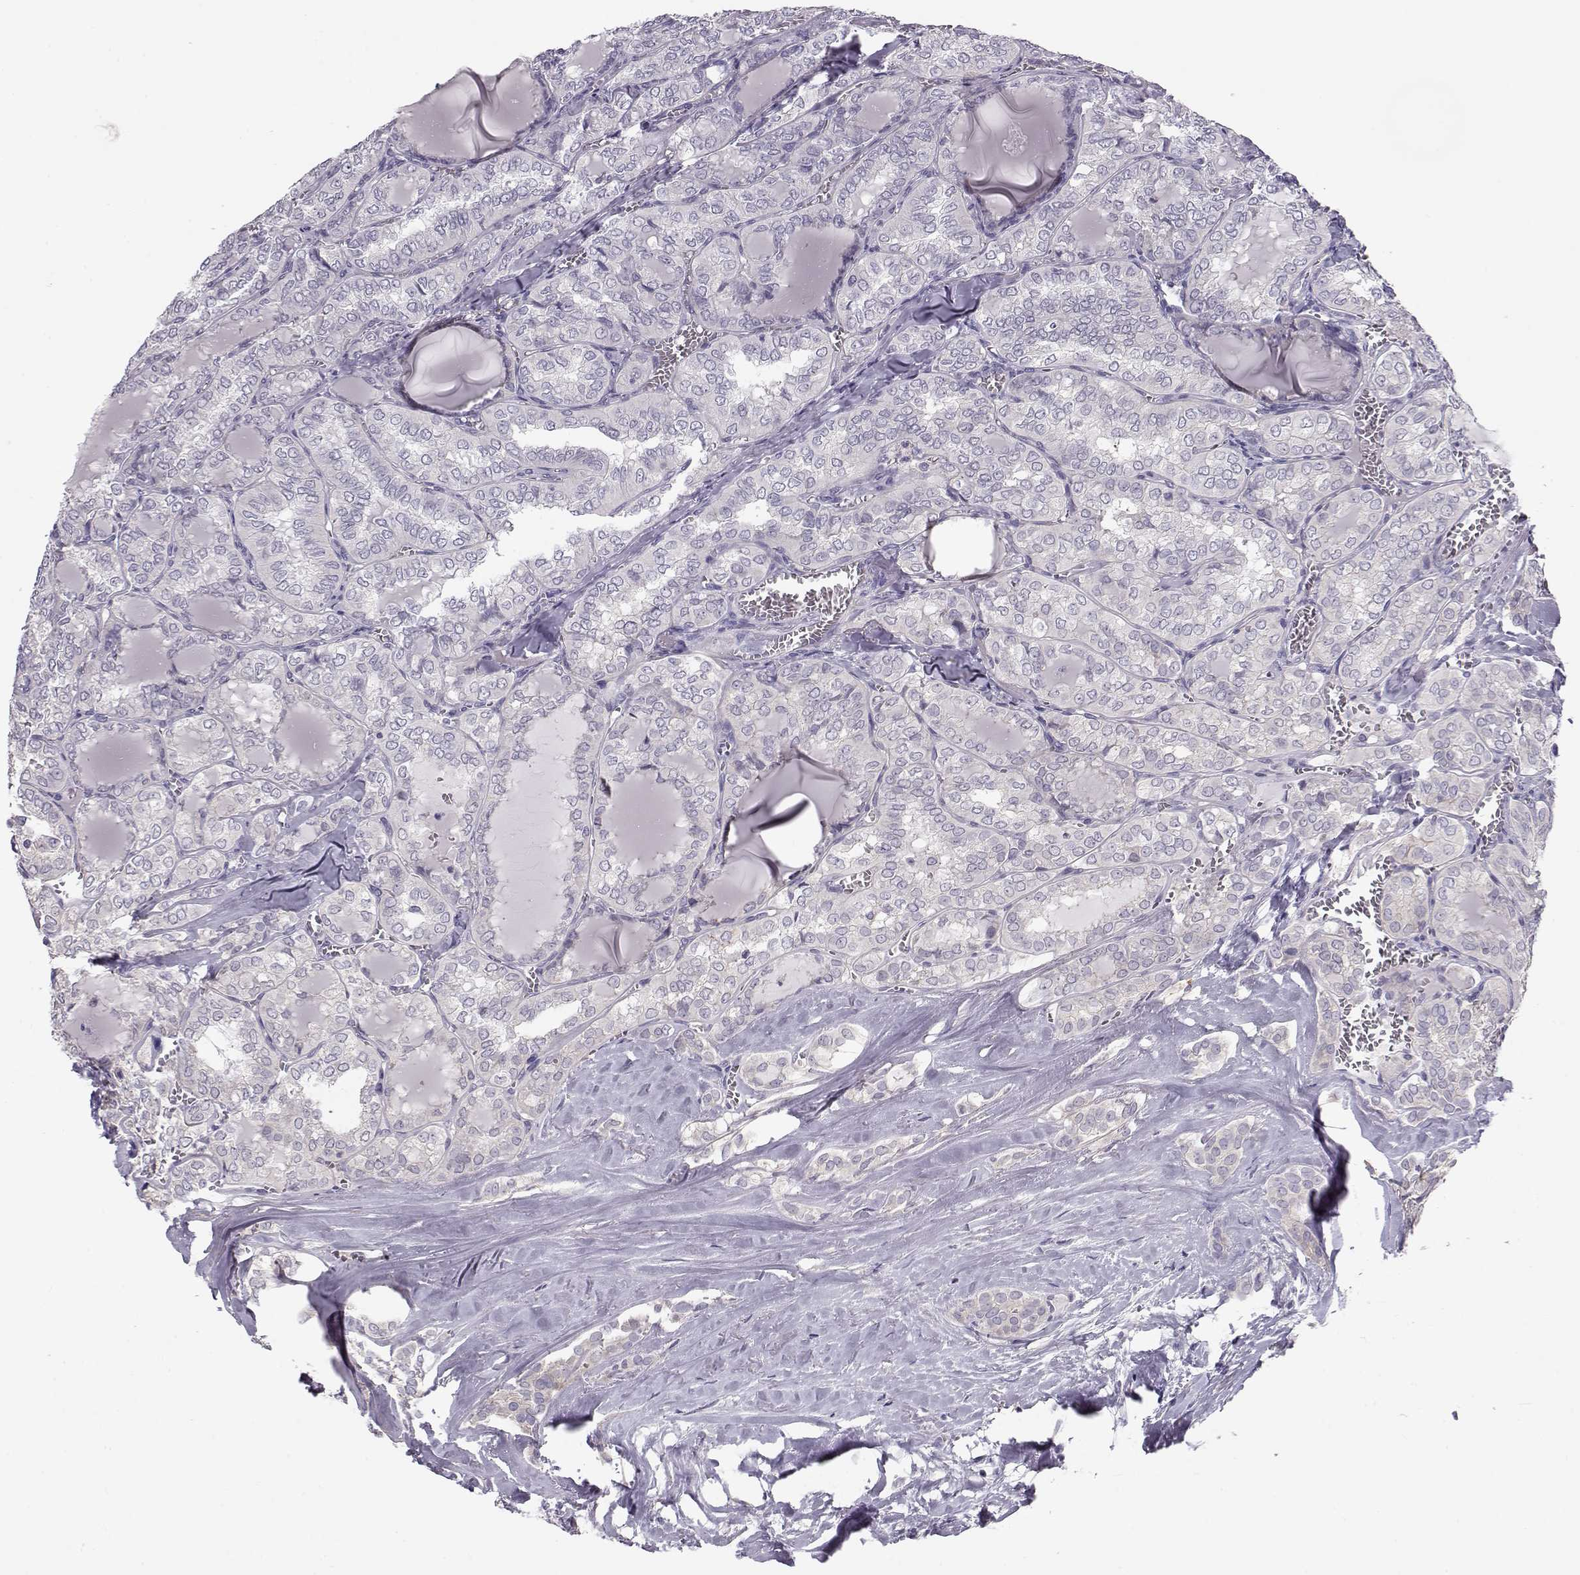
{"staining": {"intensity": "negative", "quantity": "none", "location": "none"}, "tissue": "thyroid cancer", "cell_type": "Tumor cells", "image_type": "cancer", "snomed": [{"axis": "morphology", "description": "Papillary adenocarcinoma, NOS"}, {"axis": "topography", "description": "Thyroid gland"}], "caption": "Tumor cells show no significant protein positivity in thyroid cancer (papillary adenocarcinoma).", "gene": "GRK1", "patient": {"sex": "female", "age": 41}}